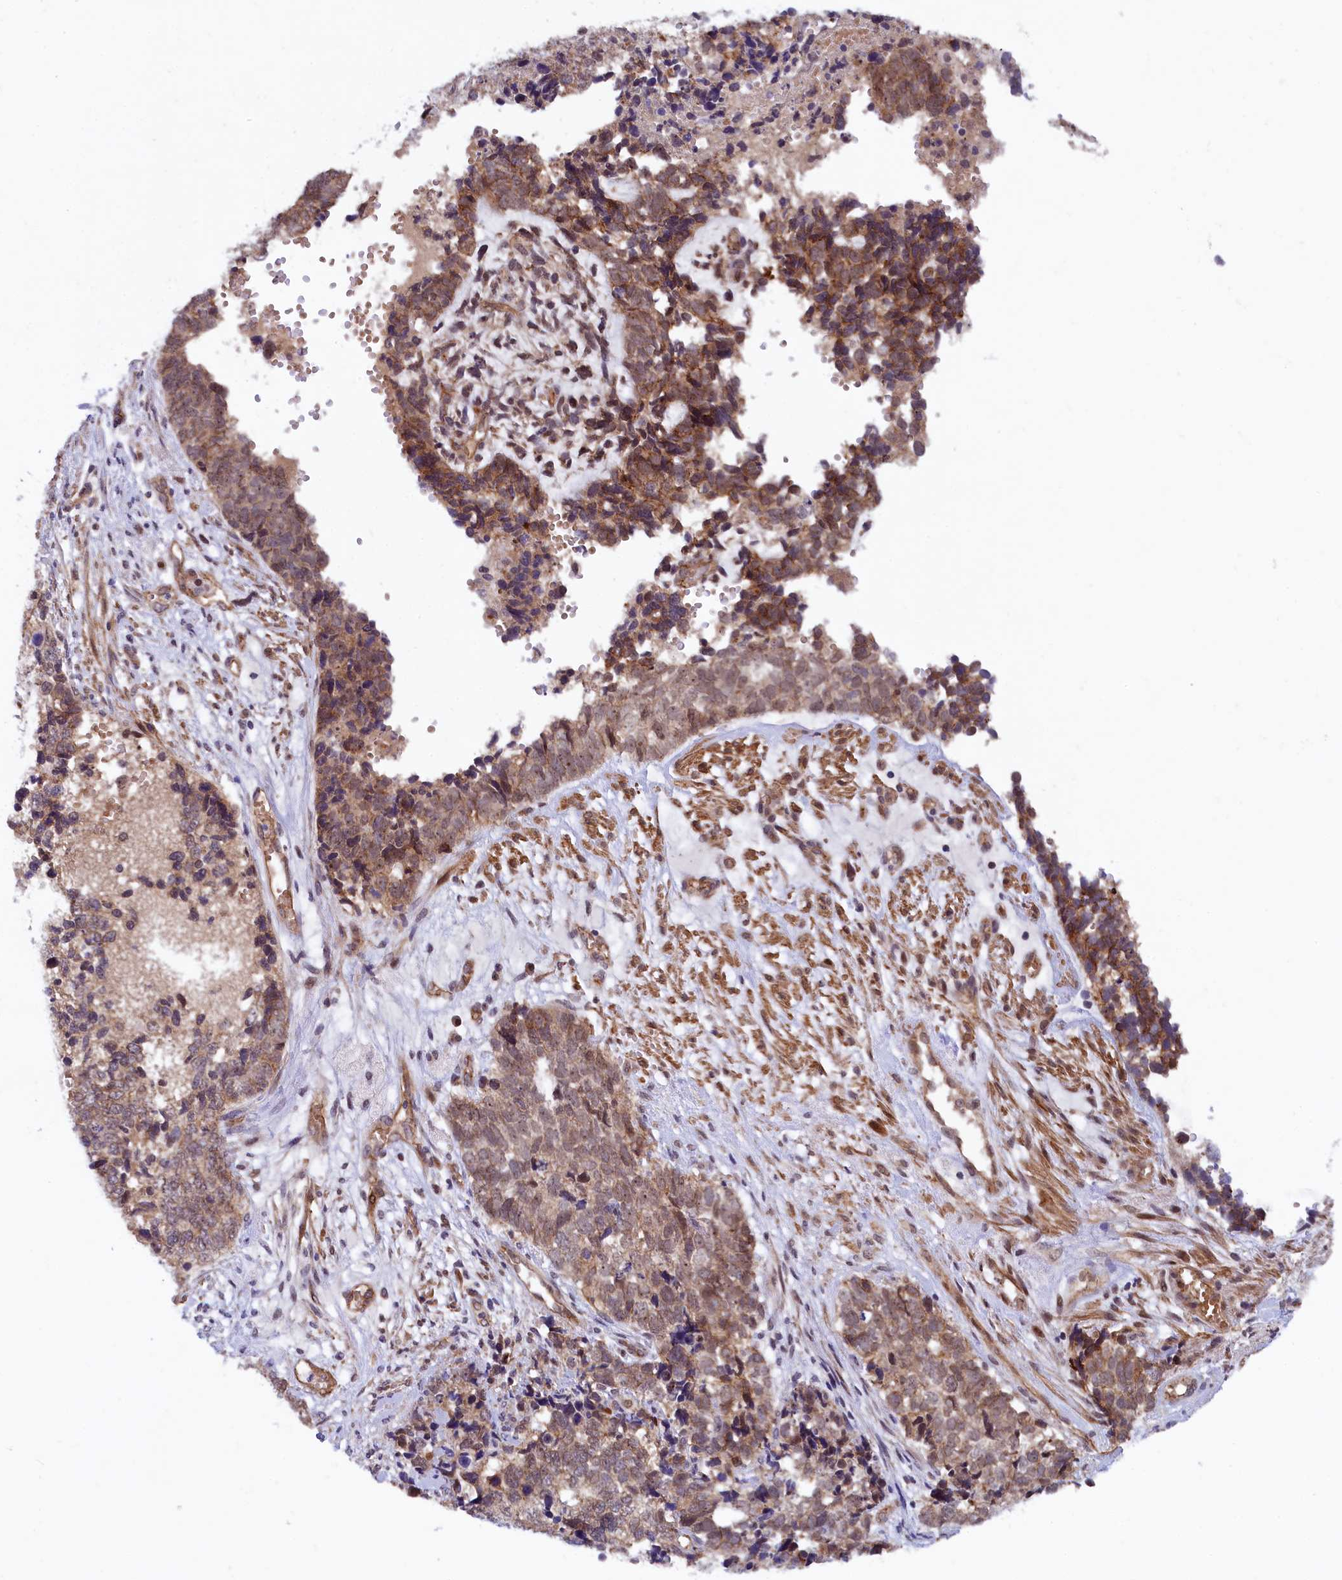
{"staining": {"intensity": "moderate", "quantity": ">75%", "location": "cytoplasmic/membranous"}, "tissue": "cervical cancer", "cell_type": "Tumor cells", "image_type": "cancer", "snomed": [{"axis": "morphology", "description": "Squamous cell carcinoma, NOS"}, {"axis": "topography", "description": "Cervix"}], "caption": "Immunohistochemical staining of human cervical cancer exhibits medium levels of moderate cytoplasmic/membranous protein positivity in approximately >75% of tumor cells.", "gene": "ARL14EP", "patient": {"sex": "female", "age": 63}}